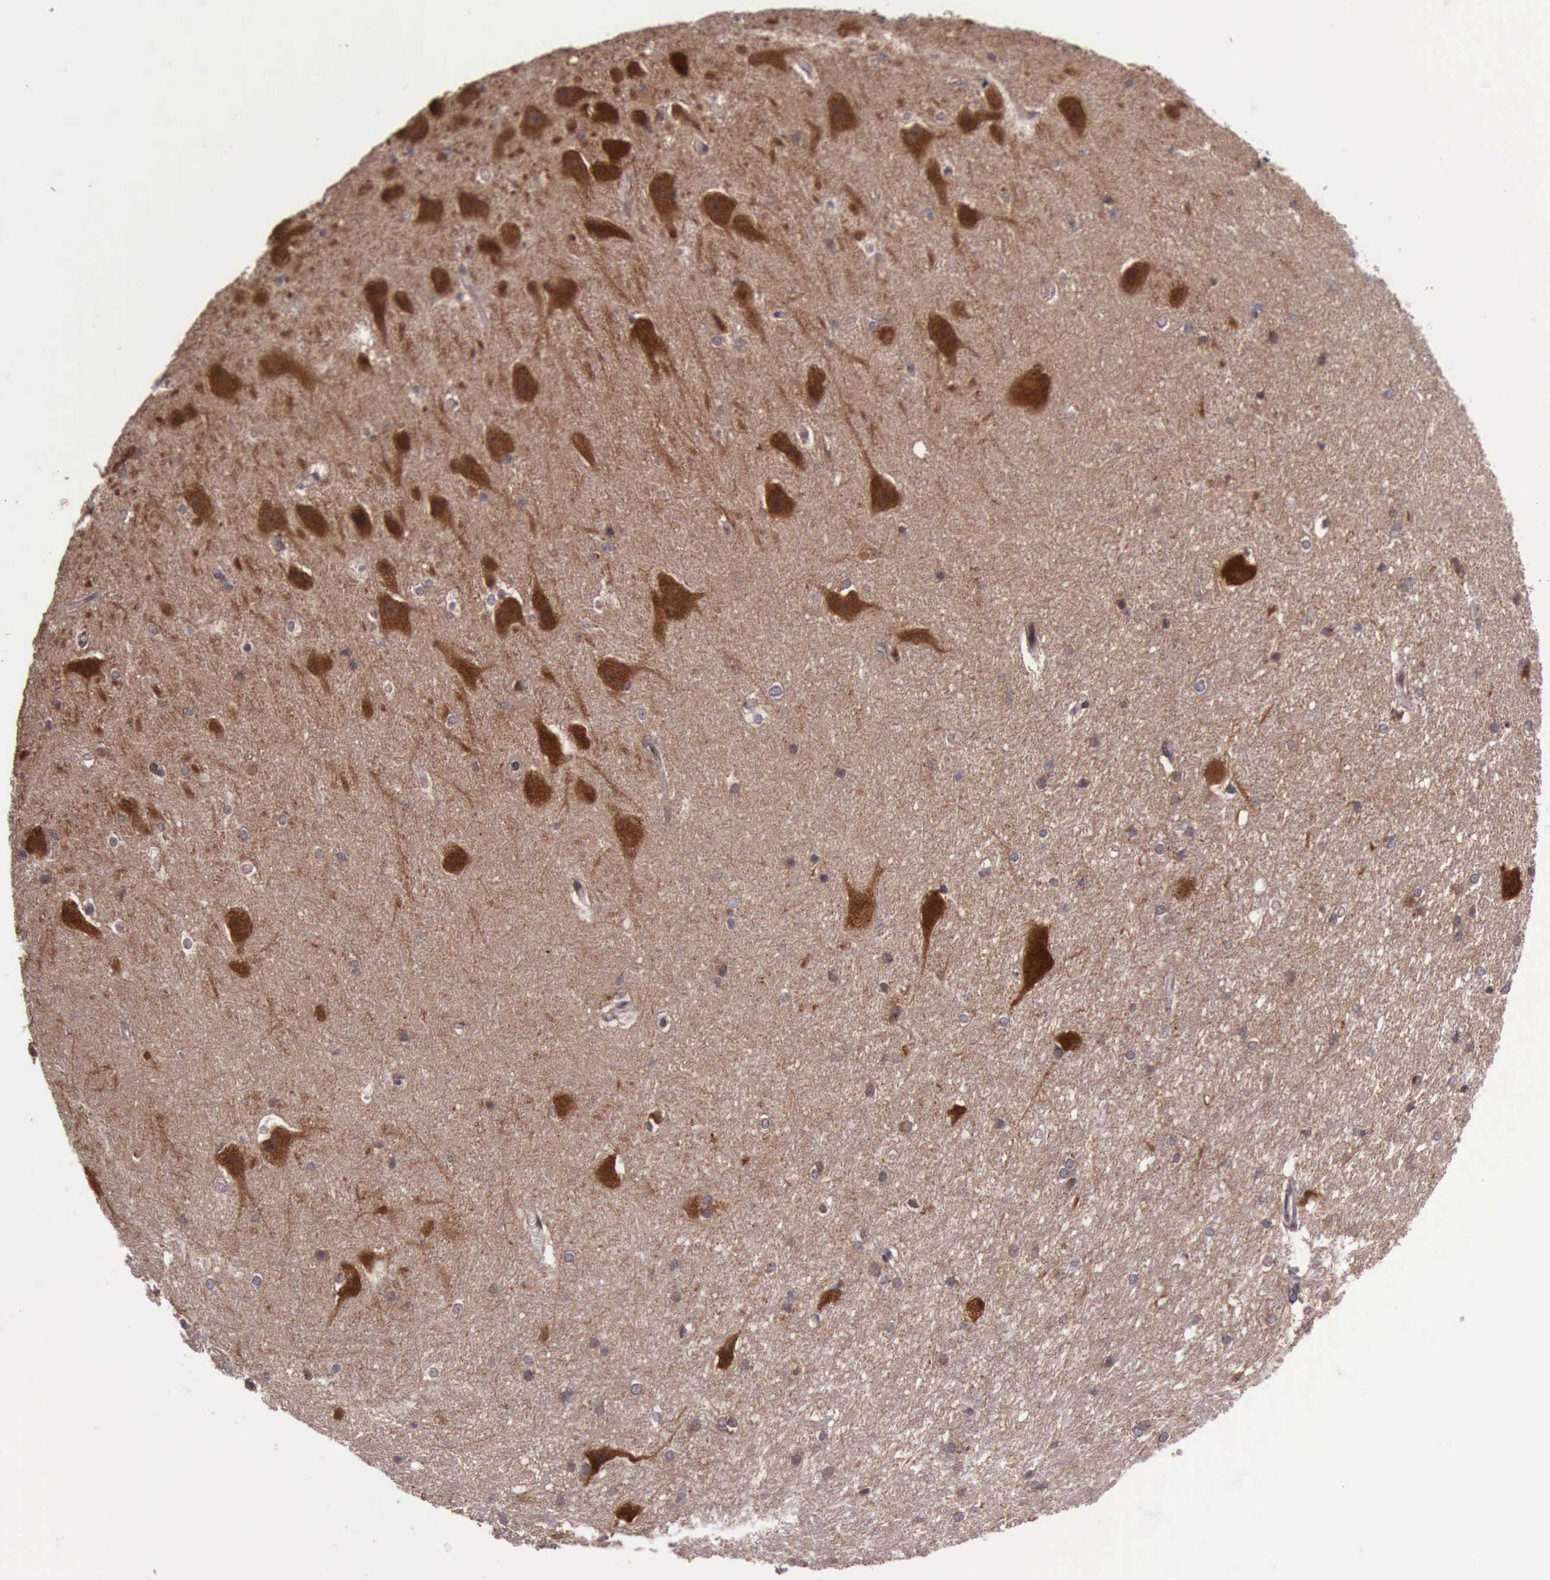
{"staining": {"intensity": "weak", "quantity": "<25%", "location": "cytoplasmic/membranous"}, "tissue": "hippocampus", "cell_type": "Glial cells", "image_type": "normal", "snomed": [{"axis": "morphology", "description": "Normal tissue, NOS"}, {"axis": "topography", "description": "Hippocampus"}], "caption": "DAB (3,3'-diaminobenzidine) immunohistochemical staining of unremarkable human hippocampus displays no significant positivity in glial cells. (Stains: DAB (3,3'-diaminobenzidine) IHC with hematoxylin counter stain, Microscopy: brightfield microscopy at high magnification).", "gene": "ARMCX3", "patient": {"sex": "female", "age": 19}}